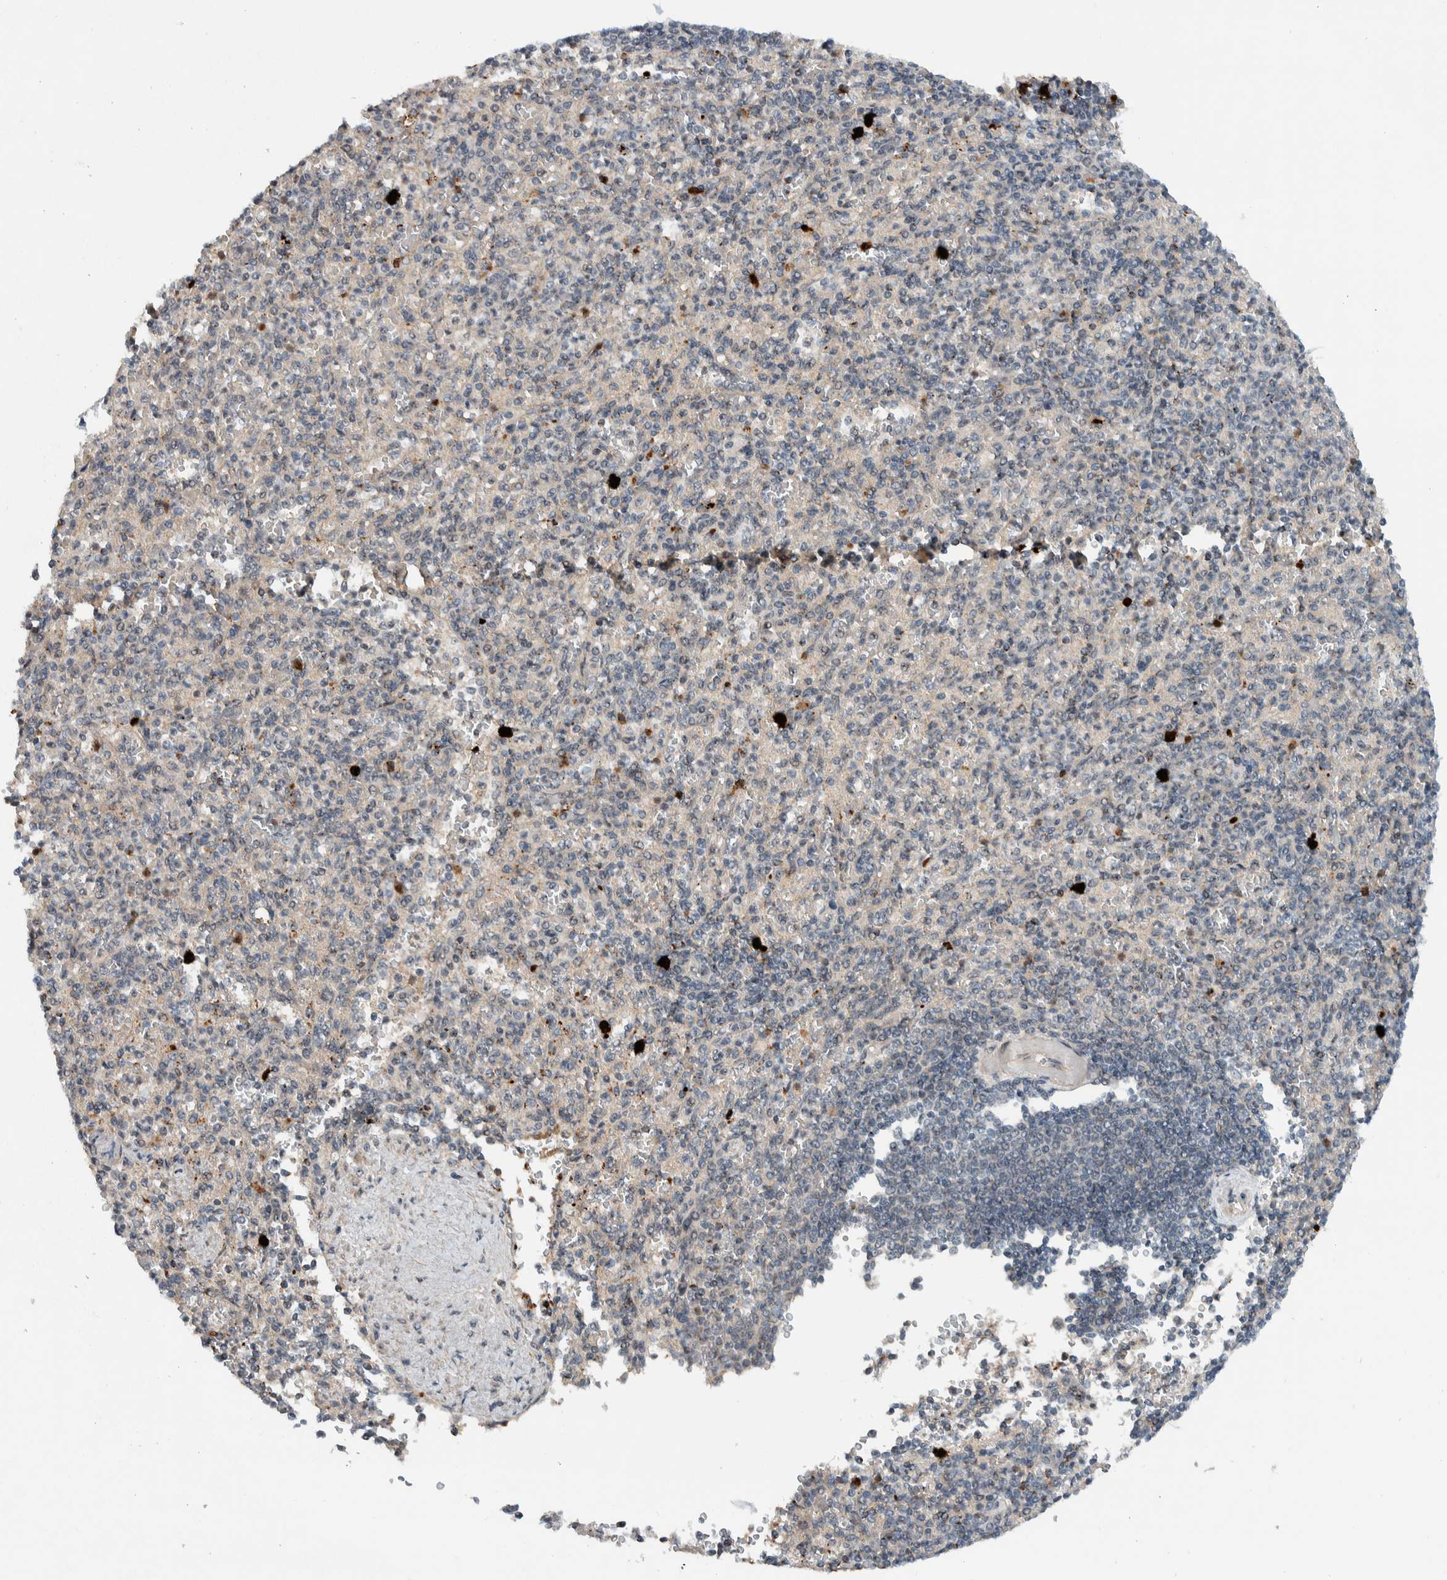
{"staining": {"intensity": "strong", "quantity": "<25%", "location": "cytoplasmic/membranous"}, "tissue": "spleen", "cell_type": "Cells in red pulp", "image_type": "normal", "snomed": [{"axis": "morphology", "description": "Normal tissue, NOS"}, {"axis": "topography", "description": "Spleen"}], "caption": "Strong cytoplasmic/membranous expression for a protein is seen in approximately <25% of cells in red pulp of benign spleen using immunohistochemistry.", "gene": "ZFP91", "patient": {"sex": "female", "age": 74}}